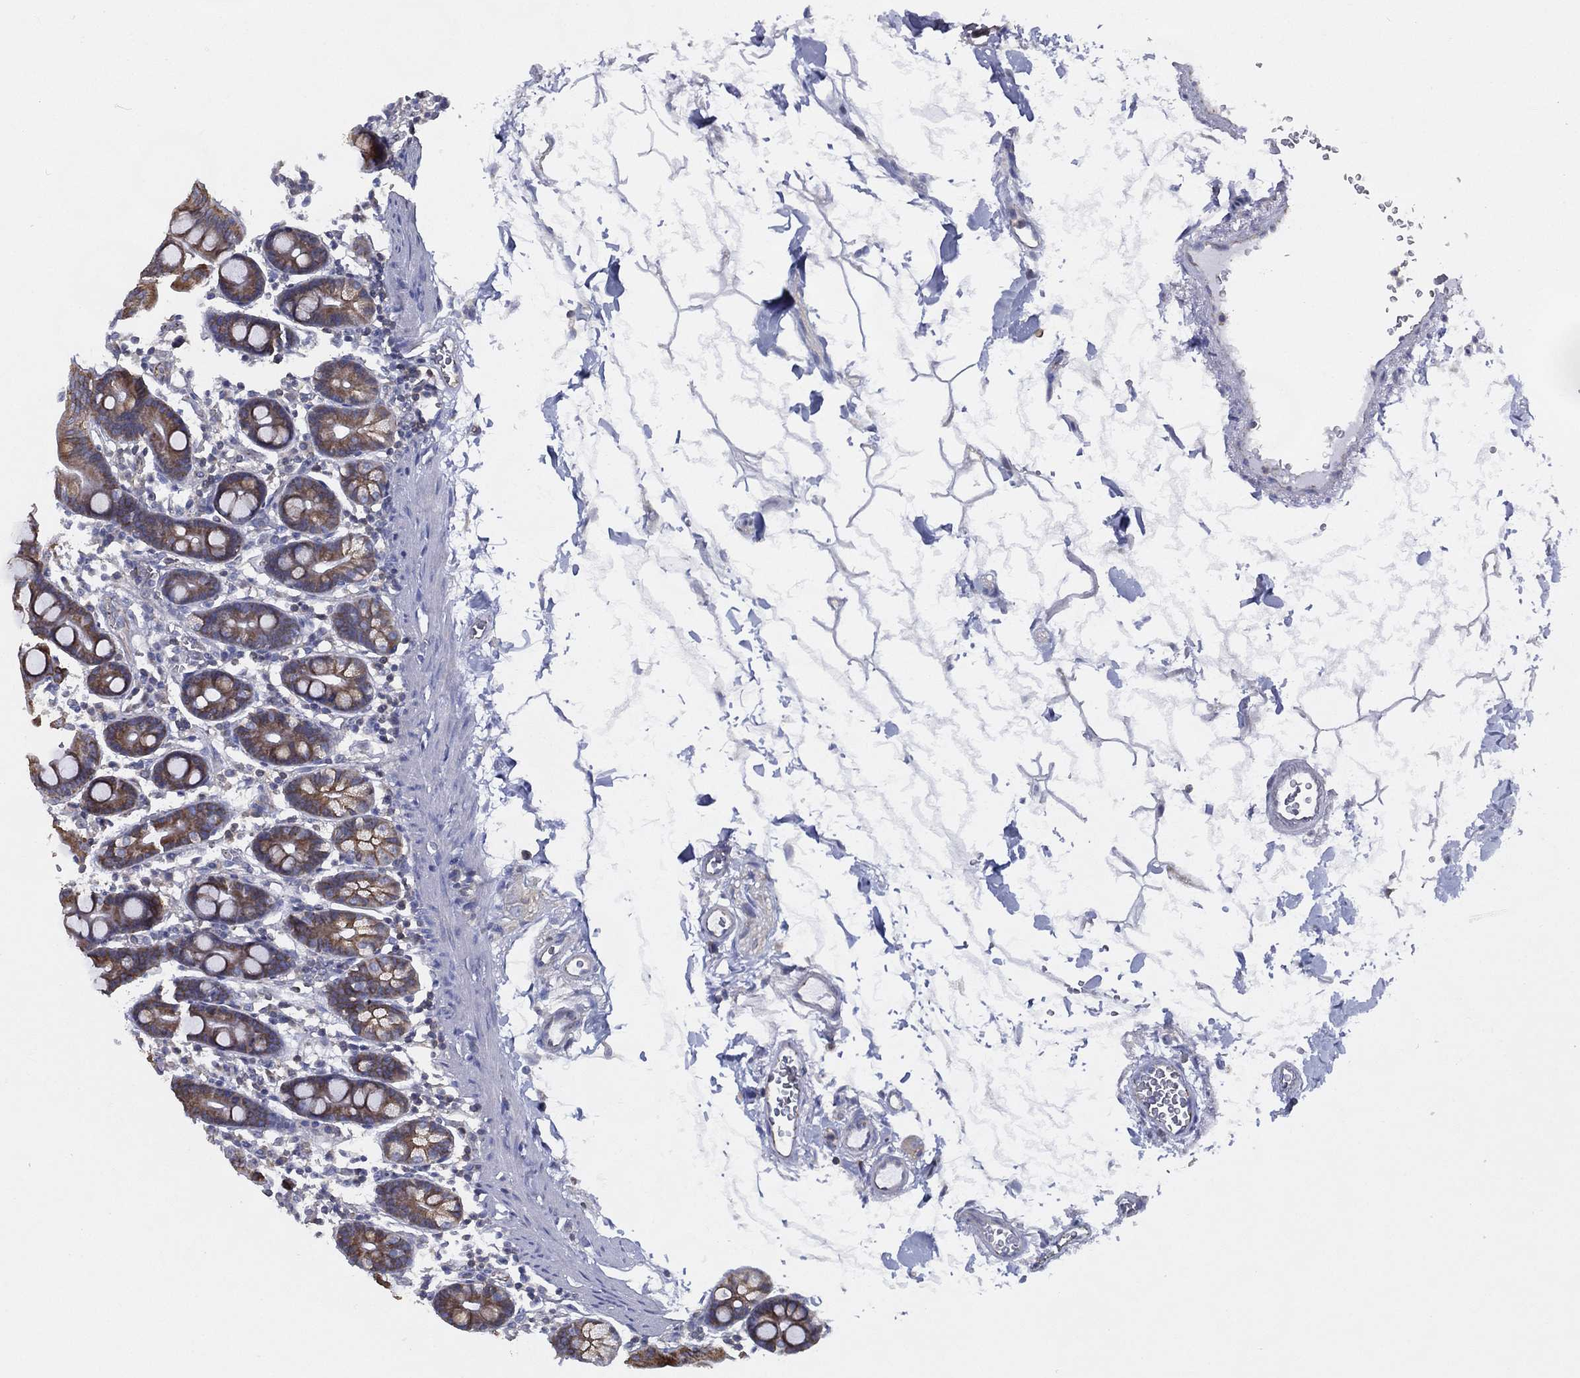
{"staining": {"intensity": "moderate", "quantity": ">75%", "location": "cytoplasmic/membranous"}, "tissue": "duodenum", "cell_type": "Glandular cells", "image_type": "normal", "snomed": [{"axis": "morphology", "description": "Normal tissue, NOS"}, {"axis": "topography", "description": "Duodenum"}], "caption": "A brown stain shows moderate cytoplasmic/membranous staining of a protein in glandular cells of benign human duodenum.", "gene": "ZNF223", "patient": {"sex": "male", "age": 59}}